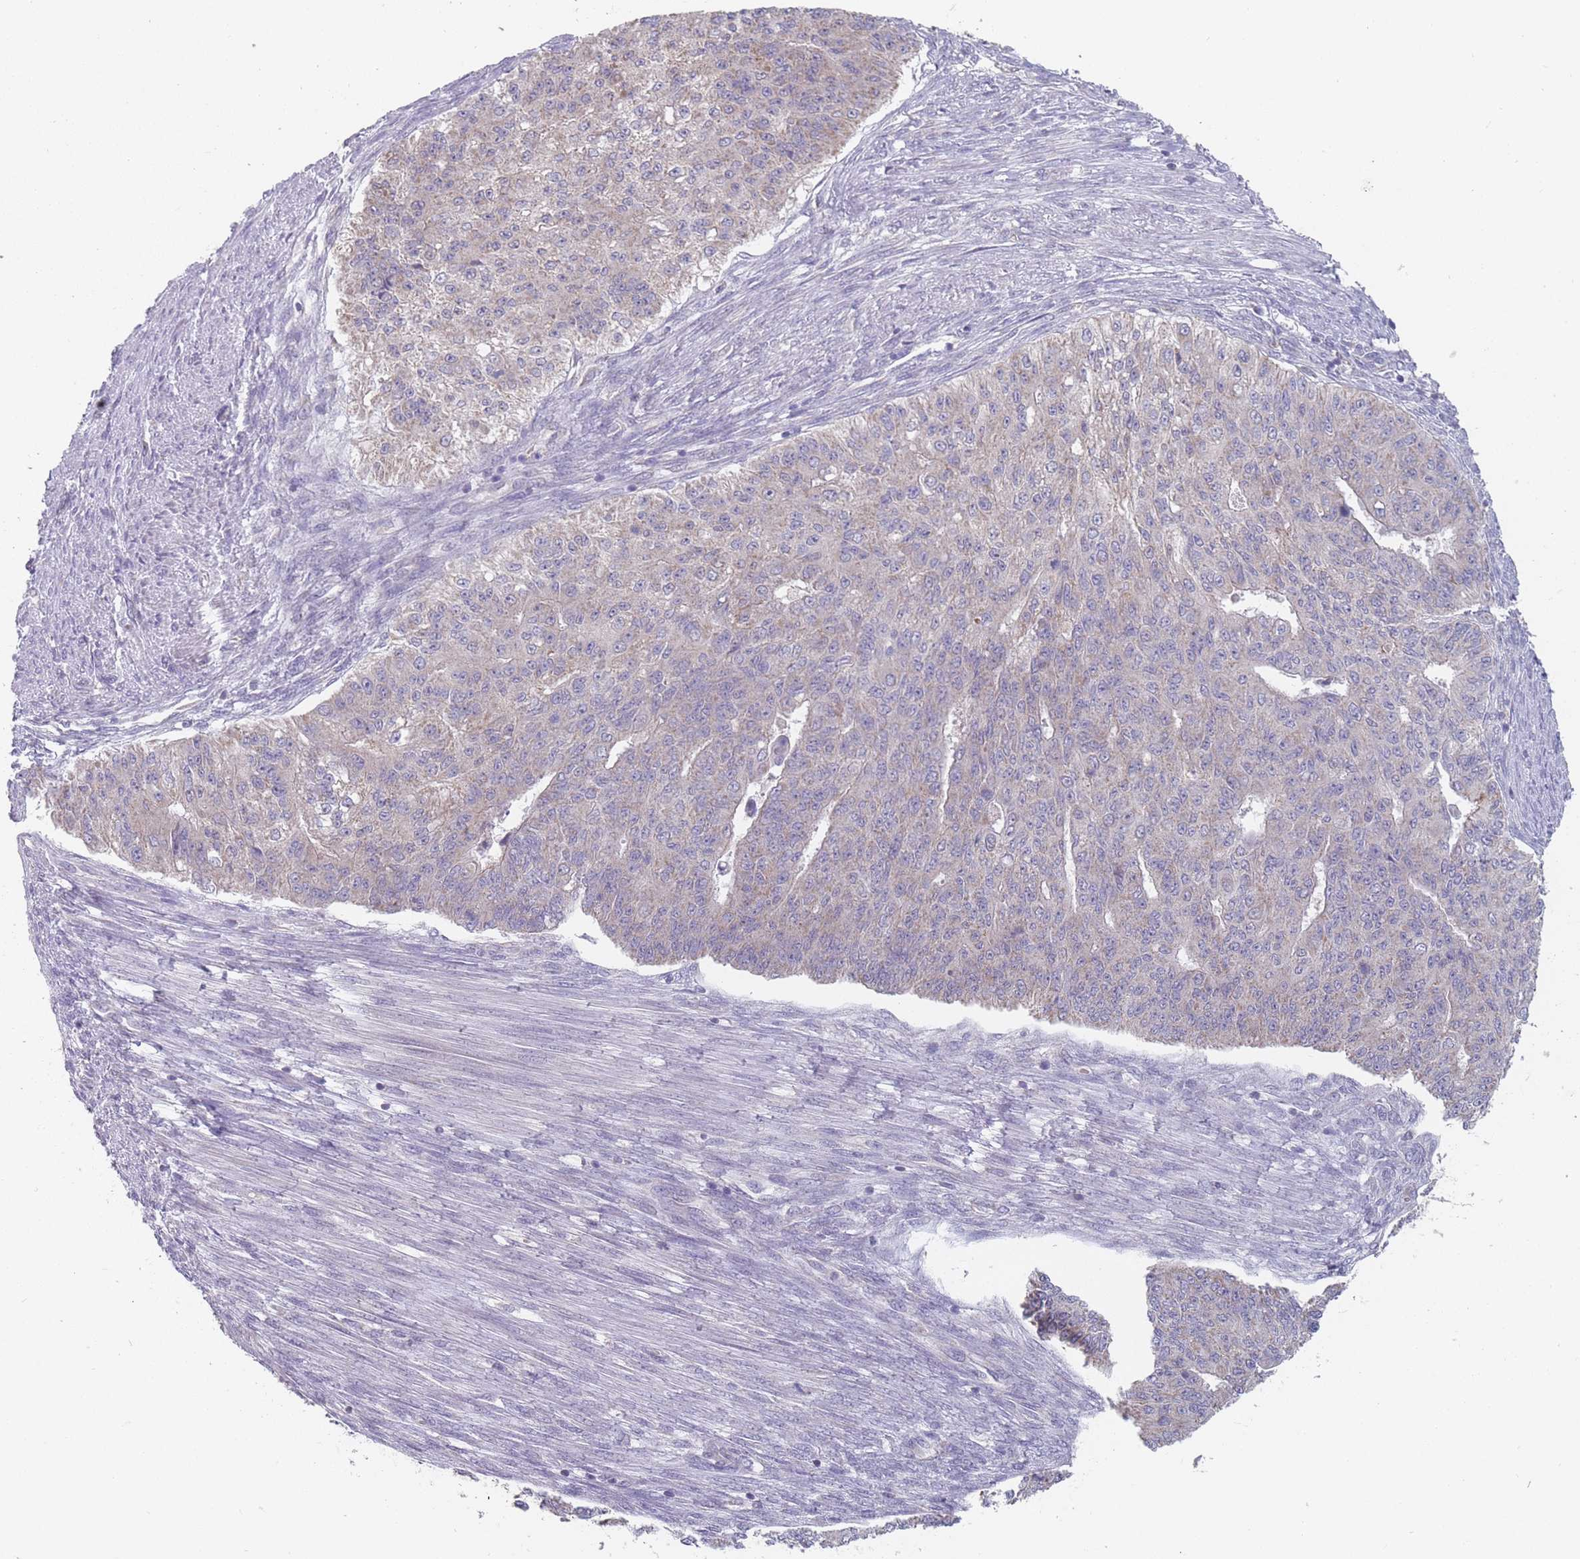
{"staining": {"intensity": "negative", "quantity": "none", "location": "none"}, "tissue": "endometrial cancer", "cell_type": "Tumor cells", "image_type": "cancer", "snomed": [{"axis": "morphology", "description": "Adenocarcinoma, NOS"}, {"axis": "topography", "description": "Endometrium"}], "caption": "This is an IHC micrograph of endometrial cancer (adenocarcinoma). There is no expression in tumor cells.", "gene": "PEX7", "patient": {"sex": "female", "age": 32}}